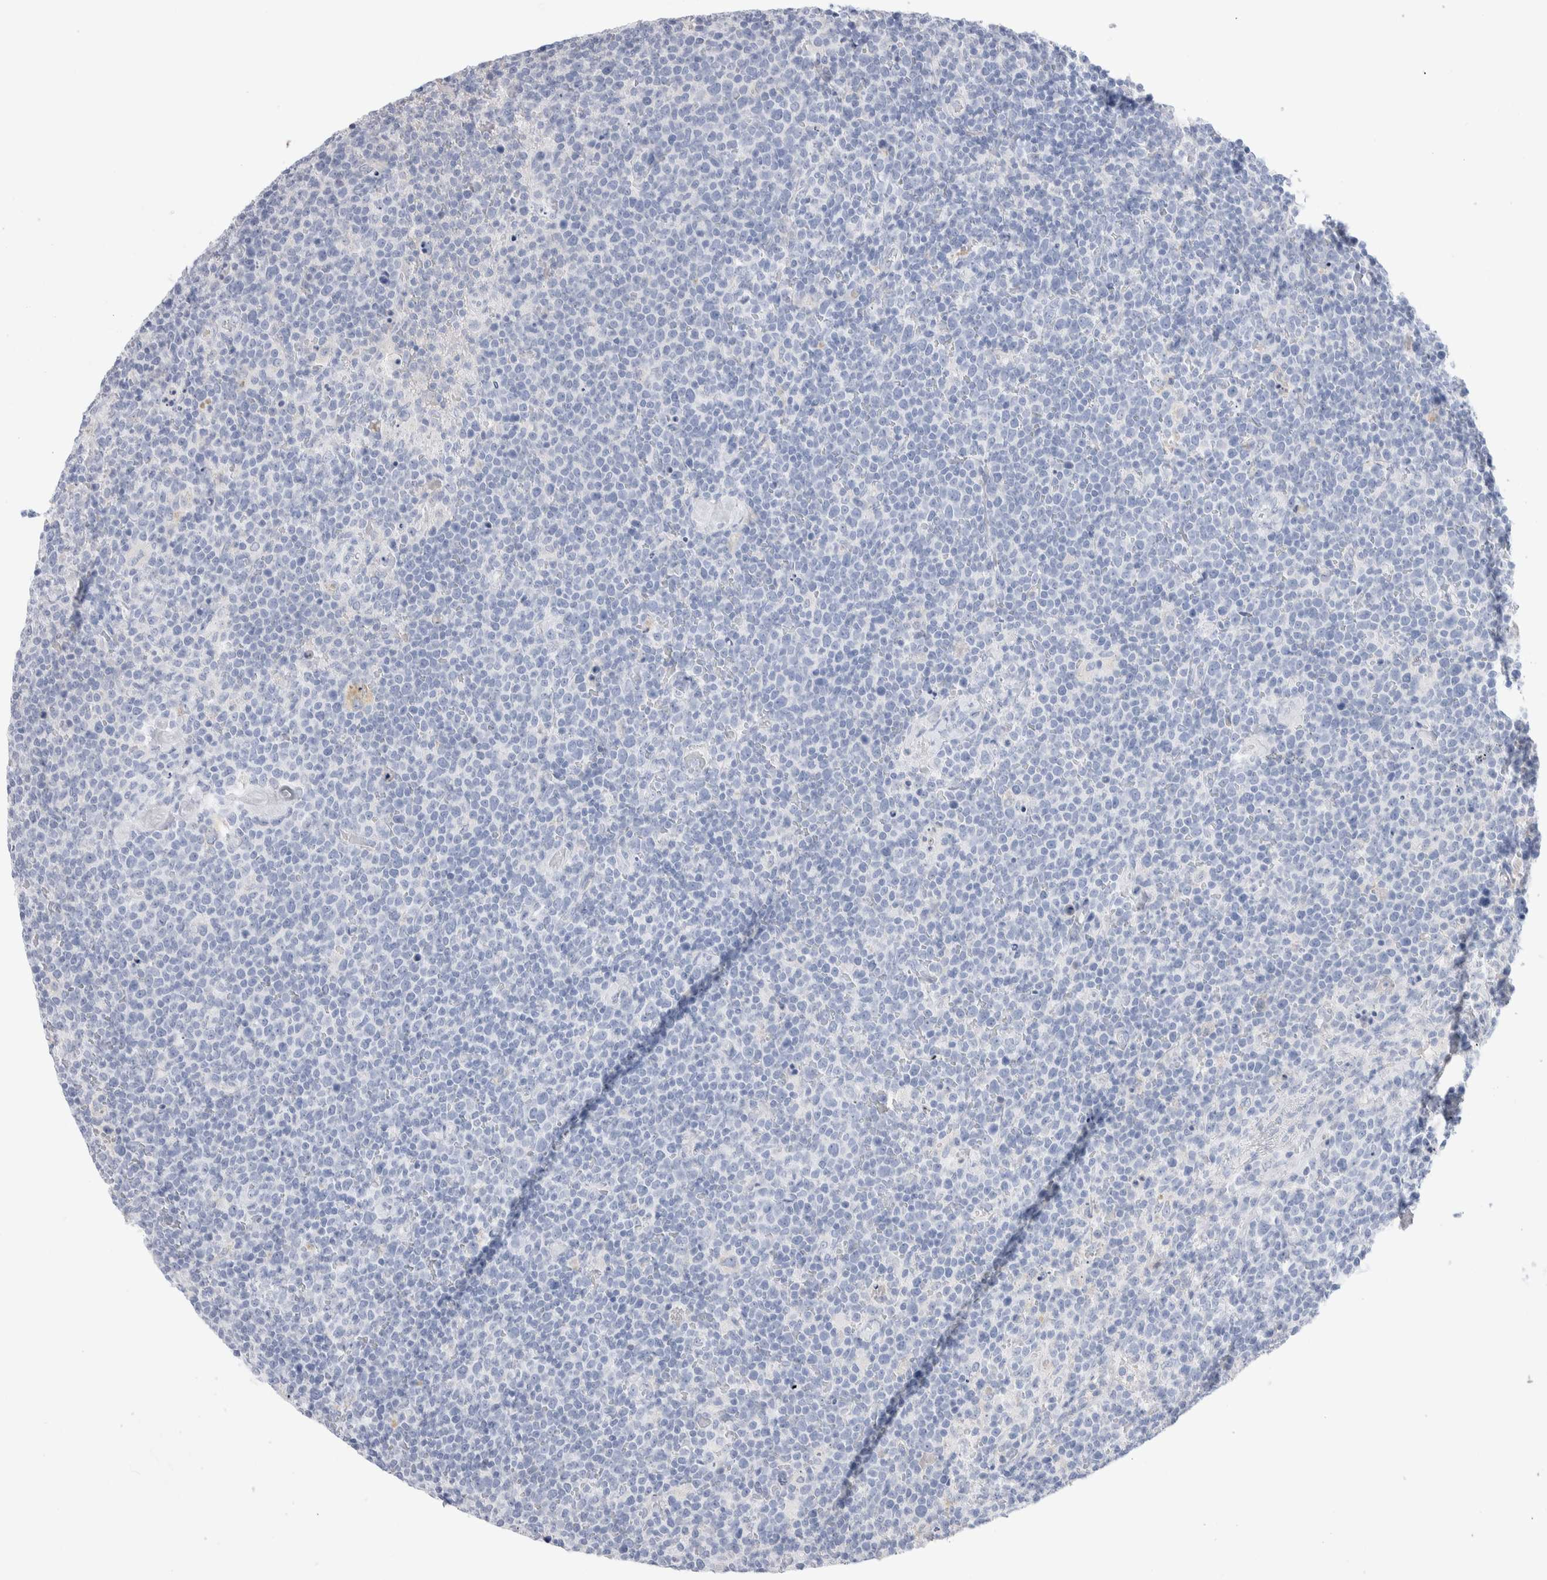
{"staining": {"intensity": "negative", "quantity": "none", "location": "none"}, "tissue": "lymphoma", "cell_type": "Tumor cells", "image_type": "cancer", "snomed": [{"axis": "morphology", "description": "Malignant lymphoma, non-Hodgkin's type, High grade"}, {"axis": "topography", "description": "Lymph node"}], "caption": "A high-resolution micrograph shows immunohistochemistry (IHC) staining of lymphoma, which demonstrates no significant expression in tumor cells.", "gene": "GDA", "patient": {"sex": "male", "age": 61}}